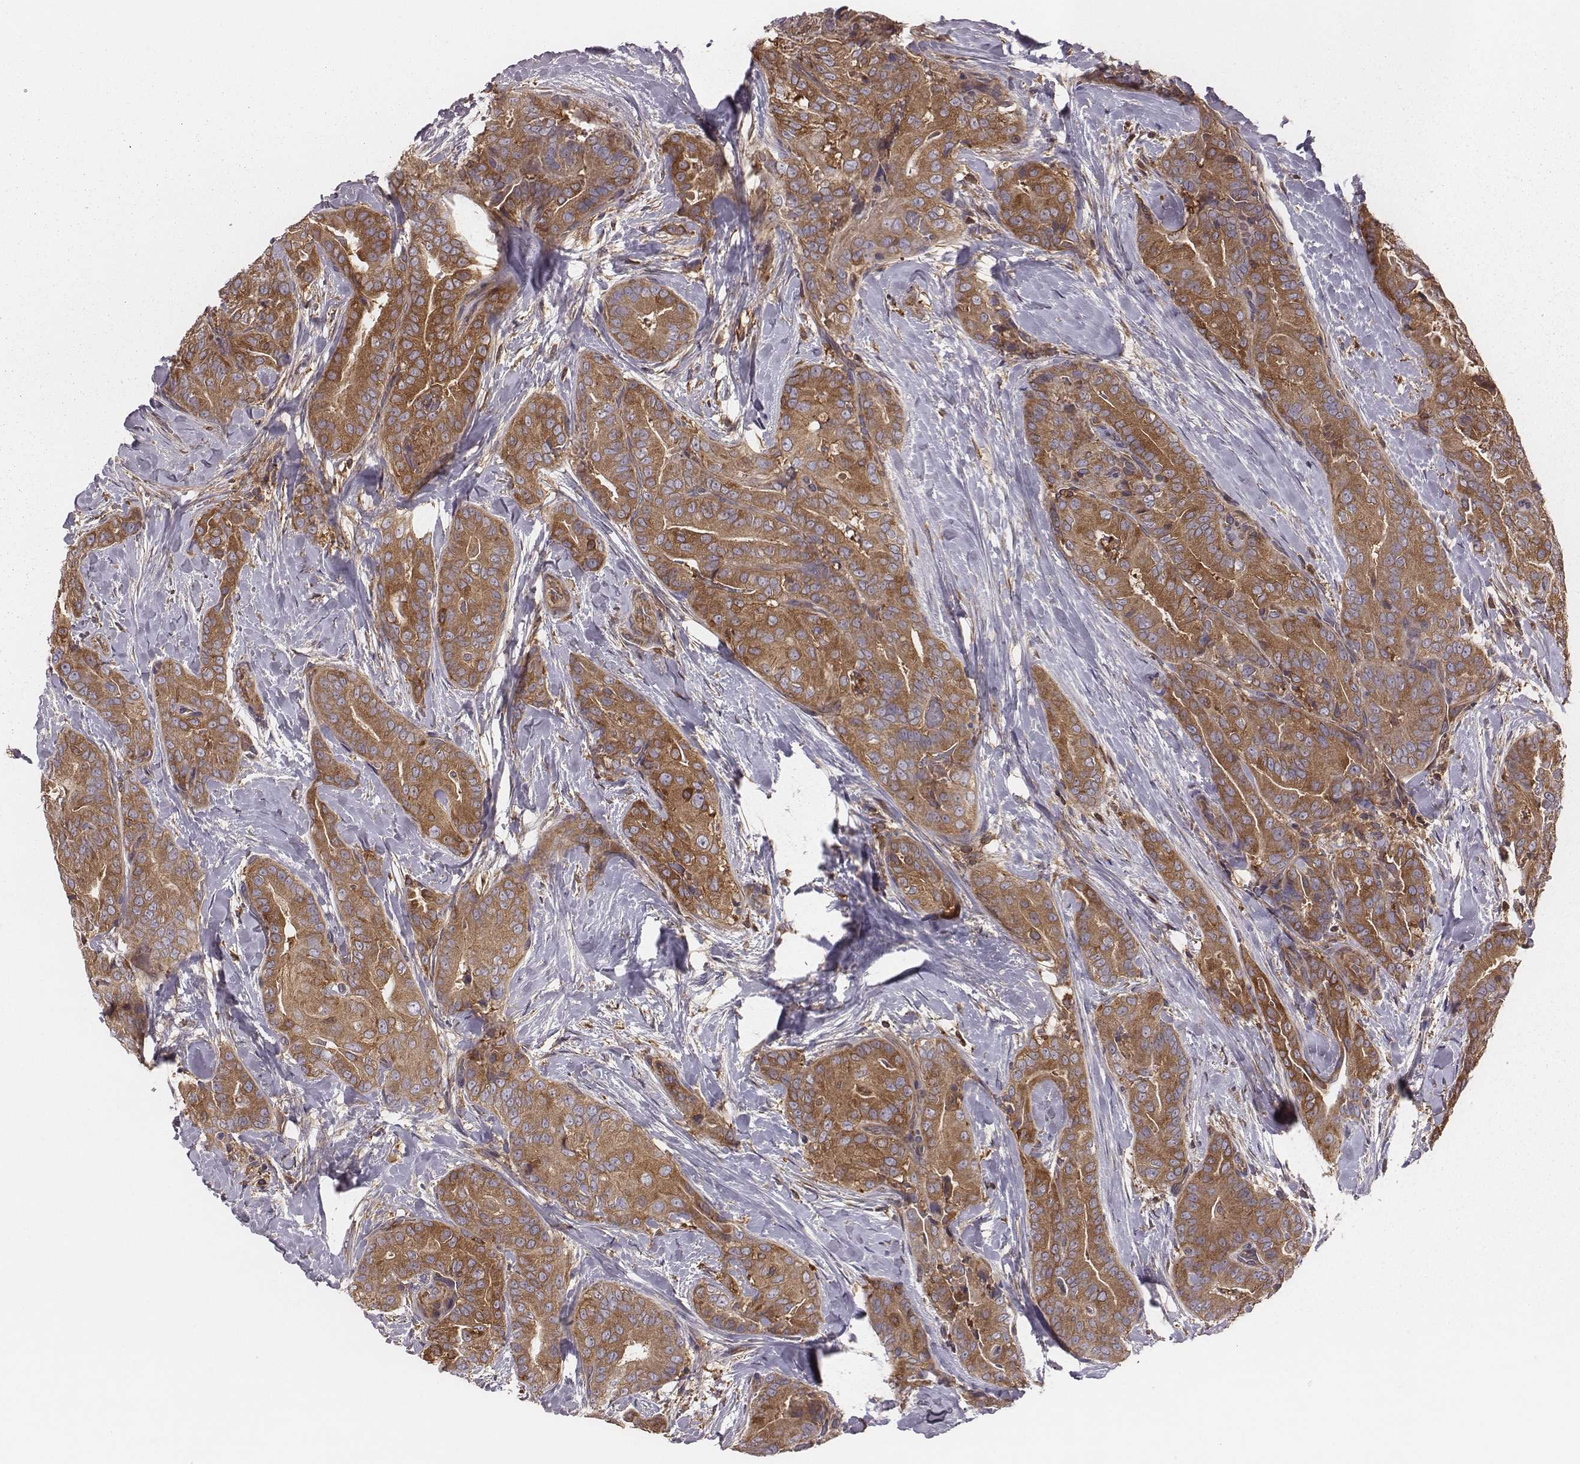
{"staining": {"intensity": "moderate", "quantity": ">75%", "location": "cytoplasmic/membranous"}, "tissue": "thyroid cancer", "cell_type": "Tumor cells", "image_type": "cancer", "snomed": [{"axis": "morphology", "description": "Papillary adenocarcinoma, NOS"}, {"axis": "topography", "description": "Thyroid gland"}], "caption": "Immunohistochemical staining of thyroid cancer demonstrates moderate cytoplasmic/membranous protein positivity in approximately >75% of tumor cells. The staining was performed using DAB (3,3'-diaminobenzidine), with brown indicating positive protein expression. Nuclei are stained blue with hematoxylin.", "gene": "CAD", "patient": {"sex": "male", "age": 61}}